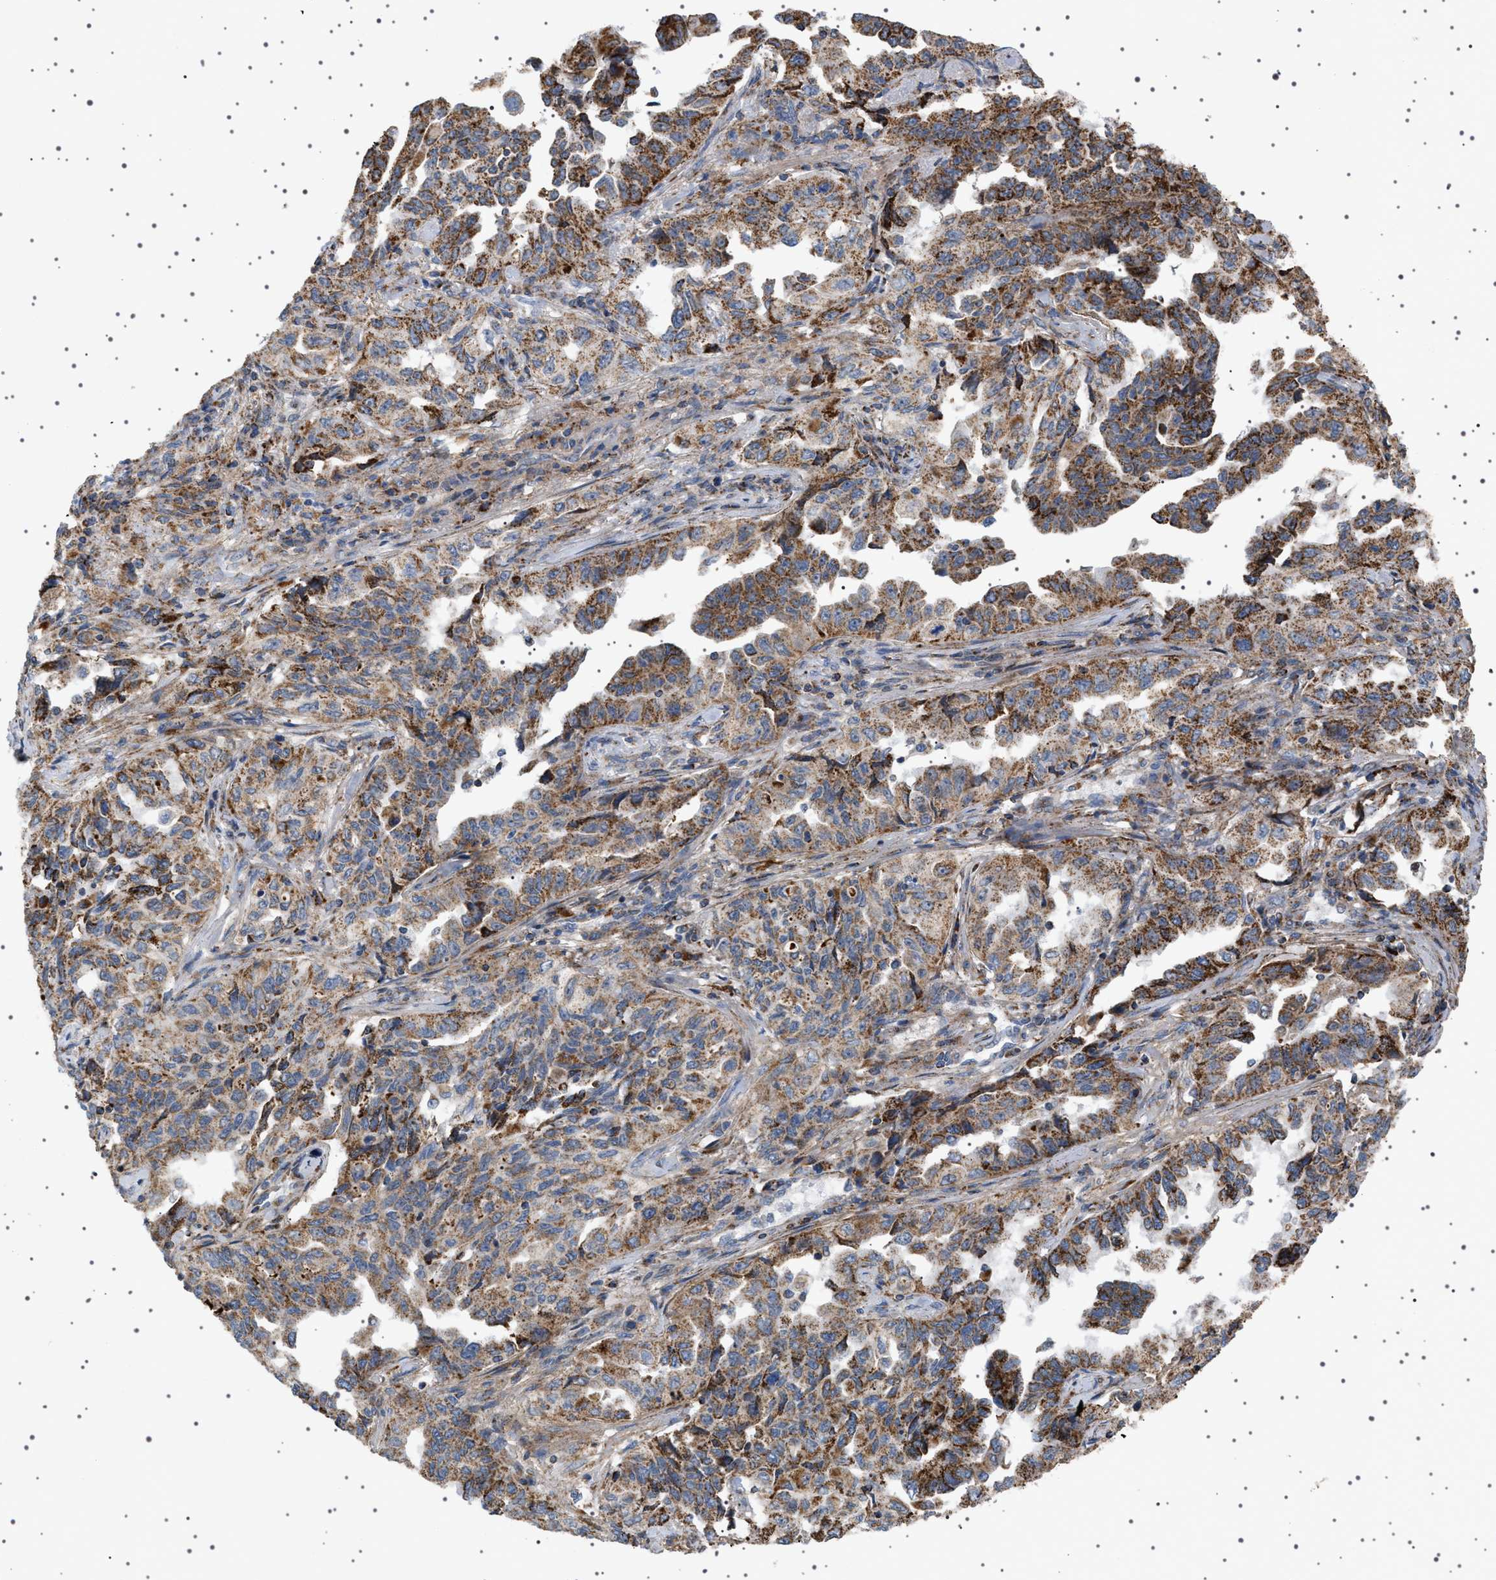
{"staining": {"intensity": "moderate", "quantity": ">75%", "location": "cytoplasmic/membranous"}, "tissue": "lung cancer", "cell_type": "Tumor cells", "image_type": "cancer", "snomed": [{"axis": "morphology", "description": "Adenocarcinoma, NOS"}, {"axis": "topography", "description": "Lung"}], "caption": "Approximately >75% of tumor cells in lung adenocarcinoma show moderate cytoplasmic/membranous protein positivity as visualized by brown immunohistochemical staining.", "gene": "UBXN8", "patient": {"sex": "female", "age": 51}}